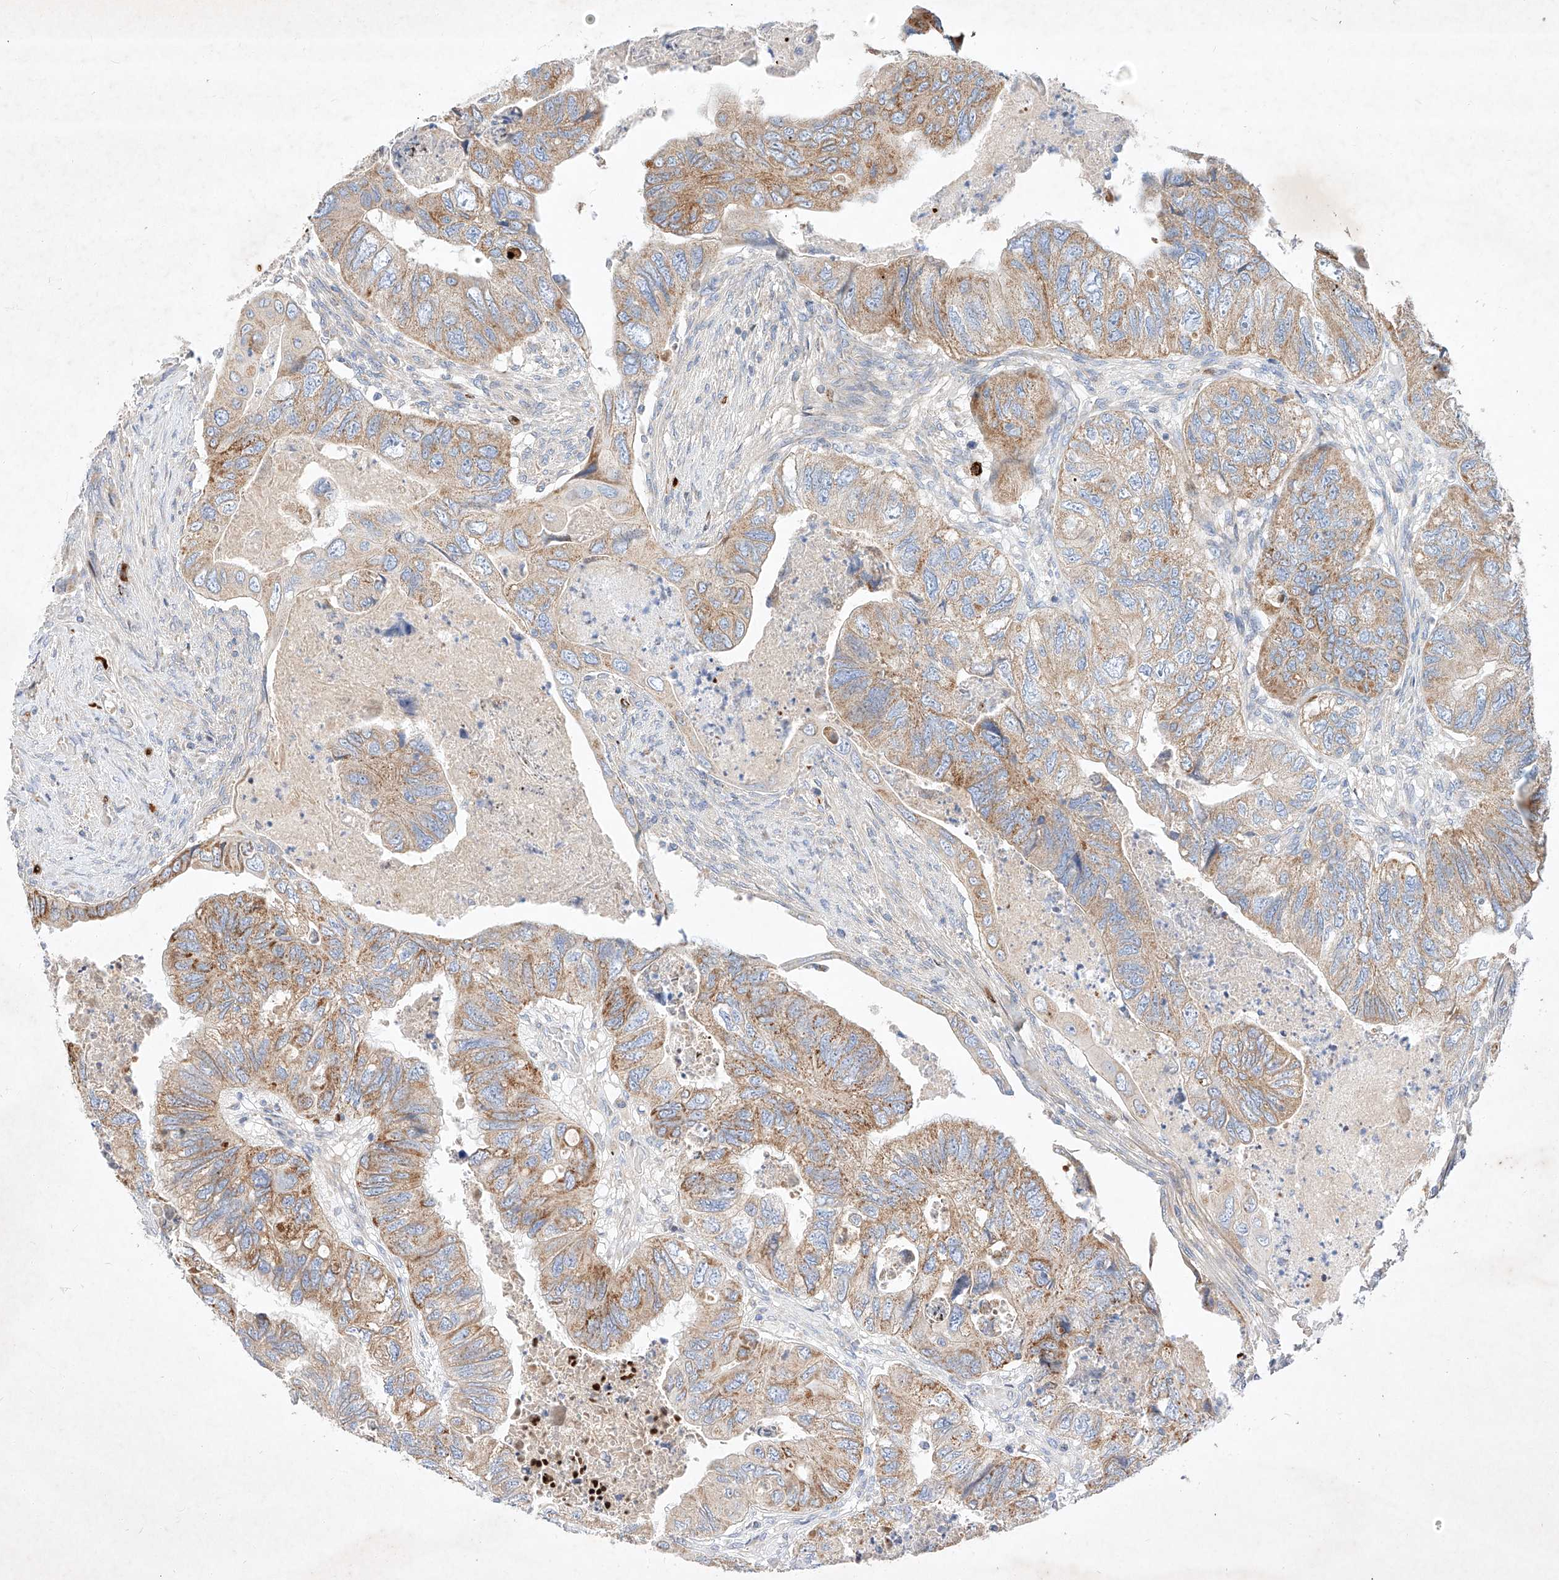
{"staining": {"intensity": "moderate", "quantity": ">75%", "location": "cytoplasmic/membranous"}, "tissue": "colorectal cancer", "cell_type": "Tumor cells", "image_type": "cancer", "snomed": [{"axis": "morphology", "description": "Adenocarcinoma, NOS"}, {"axis": "topography", "description": "Rectum"}], "caption": "Immunohistochemistry (IHC) (DAB) staining of human colorectal adenocarcinoma demonstrates moderate cytoplasmic/membranous protein expression in approximately >75% of tumor cells.", "gene": "OSGEPL1", "patient": {"sex": "male", "age": 63}}